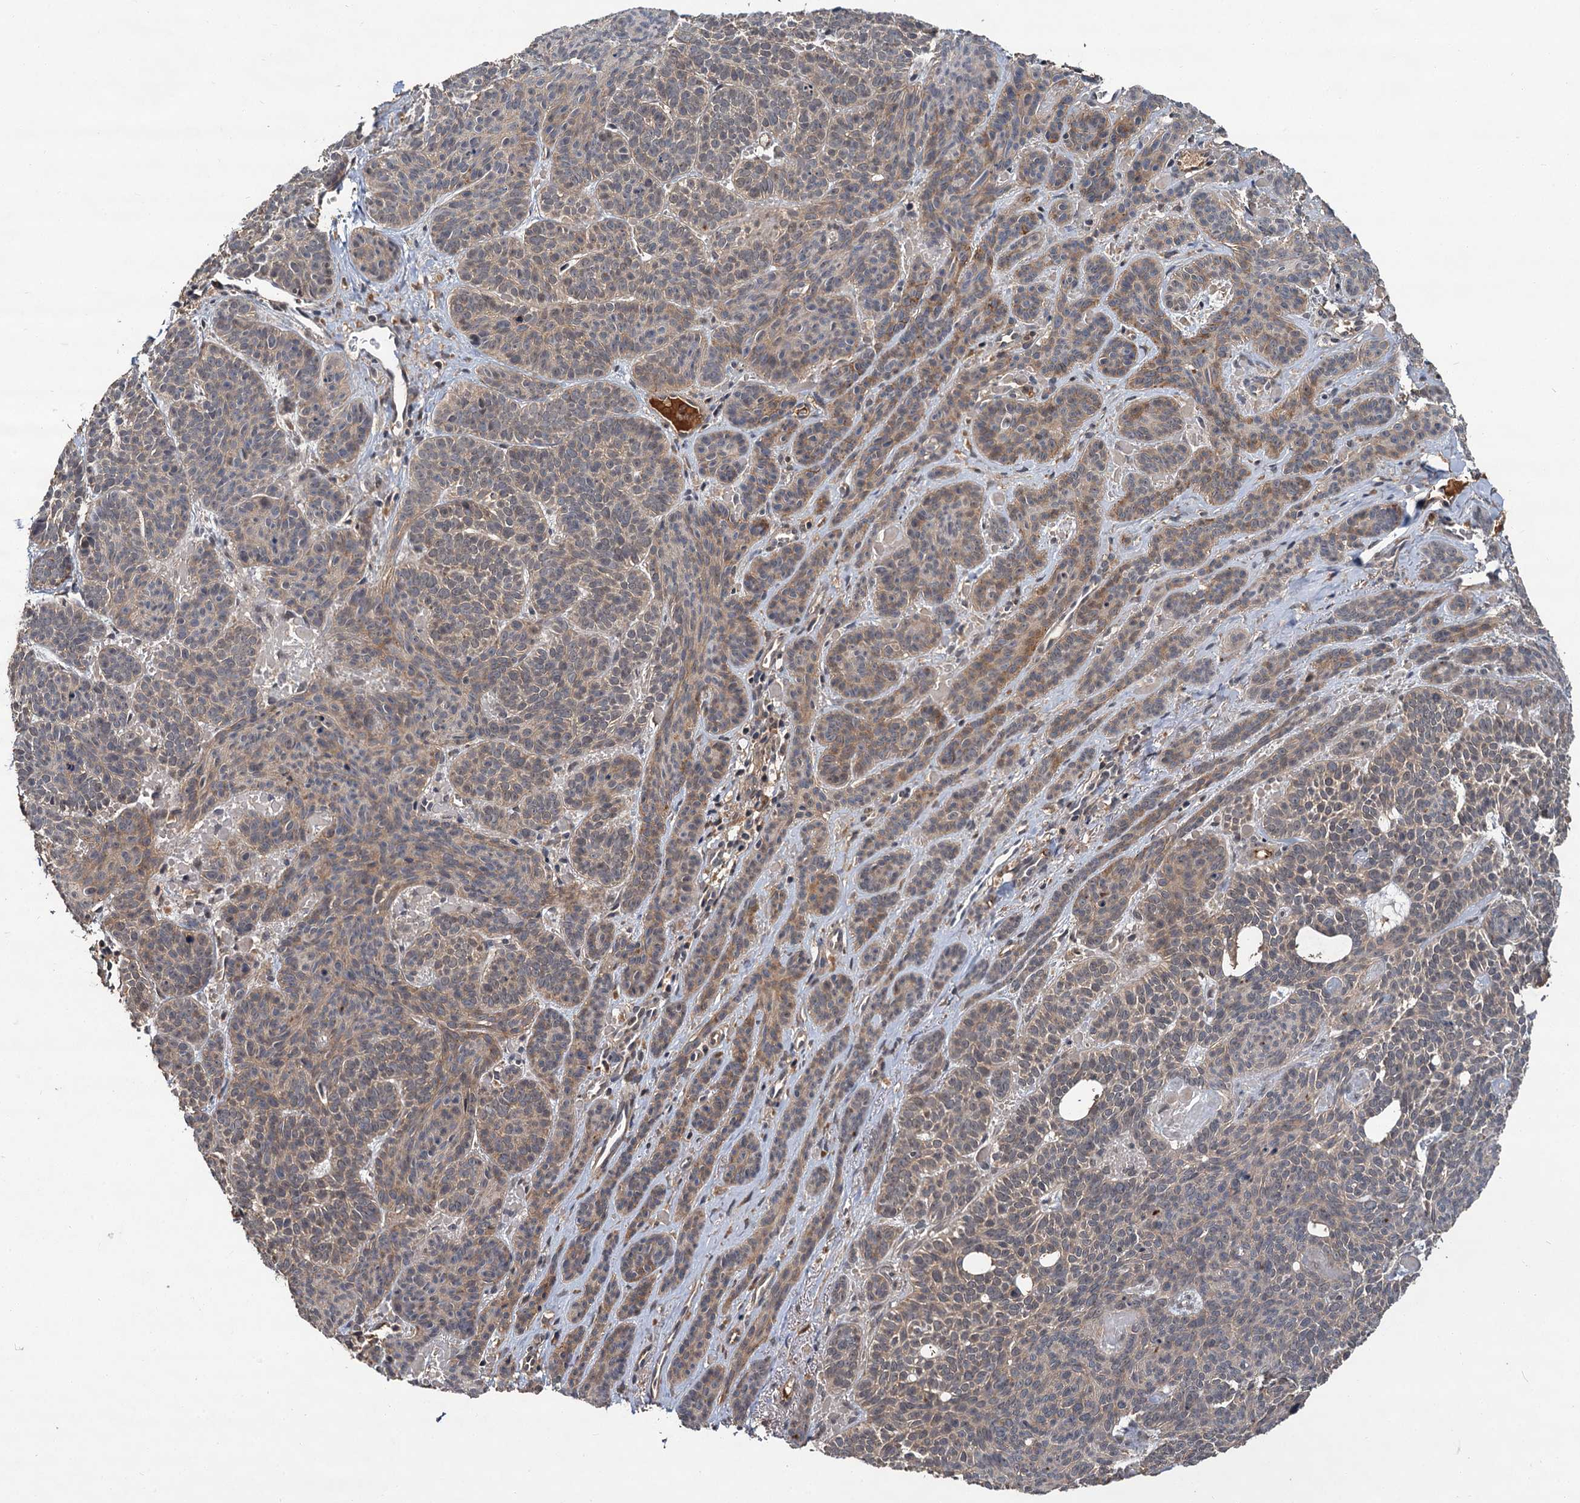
{"staining": {"intensity": "weak", "quantity": "<25%", "location": "cytoplasmic/membranous"}, "tissue": "skin cancer", "cell_type": "Tumor cells", "image_type": "cancer", "snomed": [{"axis": "morphology", "description": "Basal cell carcinoma"}, {"axis": "topography", "description": "Skin"}], "caption": "Immunohistochemistry of human skin basal cell carcinoma exhibits no staining in tumor cells.", "gene": "MBD6", "patient": {"sex": "male", "age": 85}}